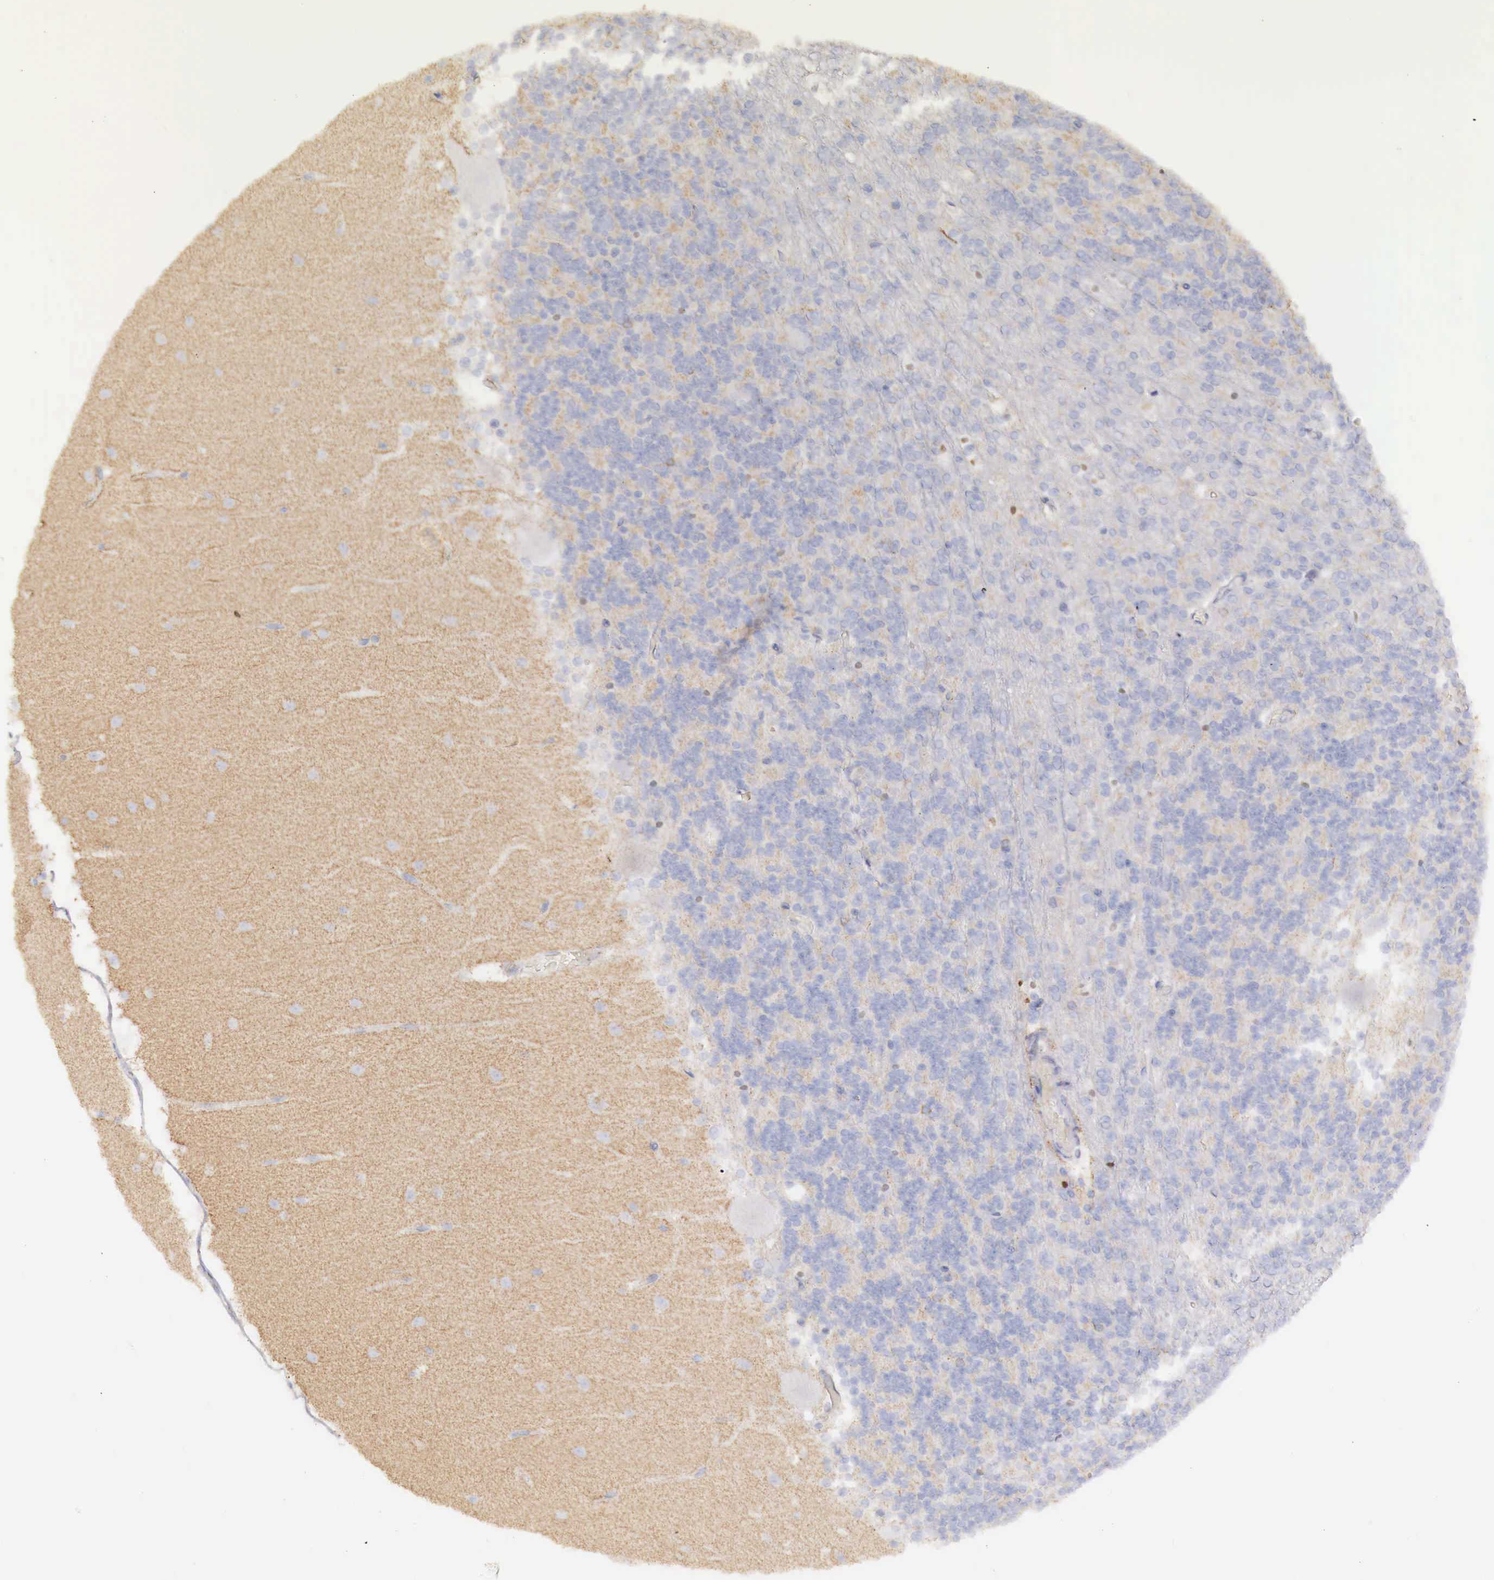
{"staining": {"intensity": "negative", "quantity": "none", "location": "none"}, "tissue": "cerebellum", "cell_type": "Cells in granular layer", "image_type": "normal", "snomed": [{"axis": "morphology", "description": "Normal tissue, NOS"}, {"axis": "topography", "description": "Cerebellum"}], "caption": "An immunohistochemistry (IHC) image of unremarkable cerebellum is shown. There is no staining in cells in granular layer of cerebellum. Nuclei are stained in blue.", "gene": "KLHDC7B", "patient": {"sex": "female", "age": 19}}